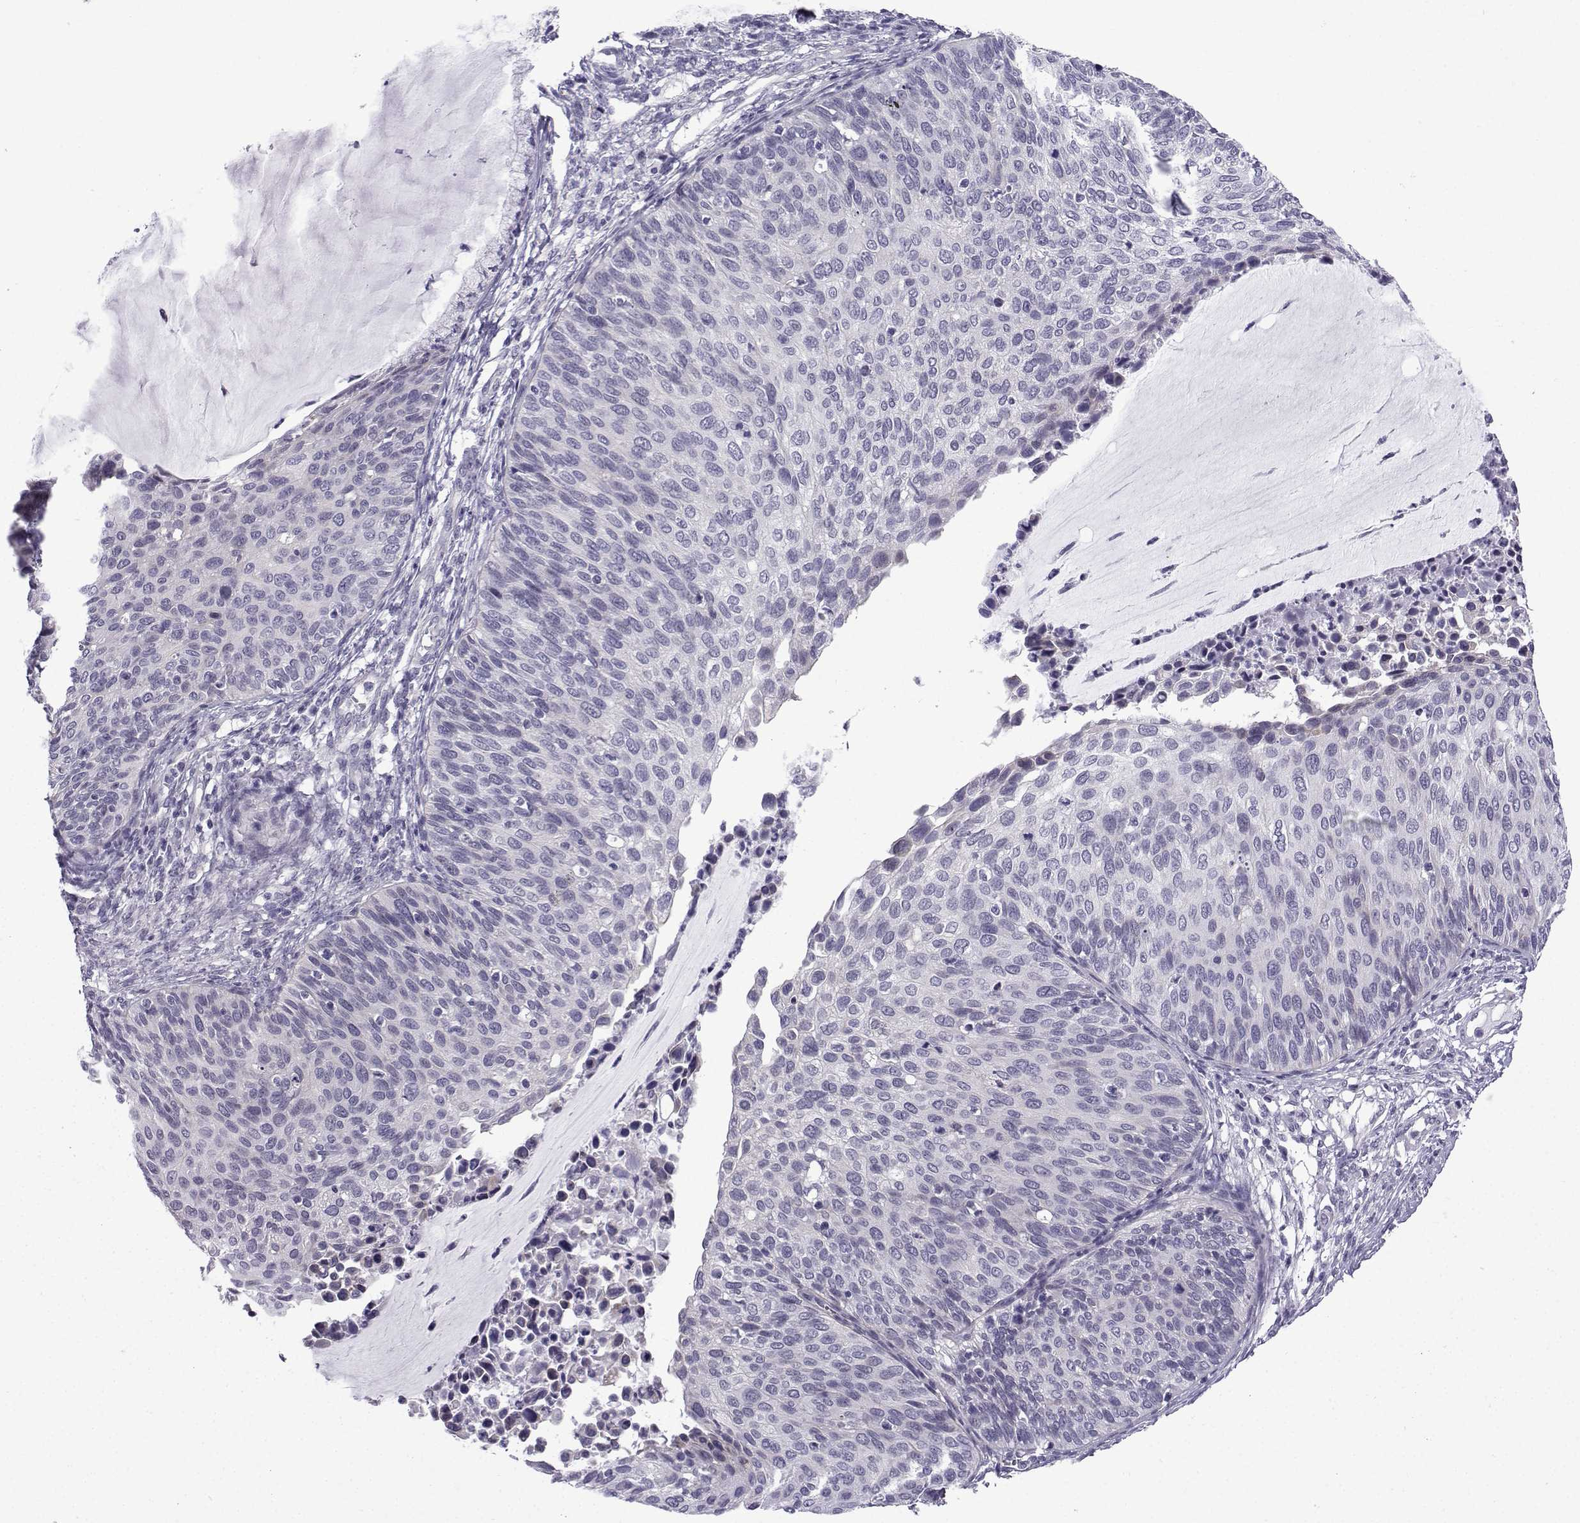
{"staining": {"intensity": "negative", "quantity": "none", "location": "none"}, "tissue": "cervical cancer", "cell_type": "Tumor cells", "image_type": "cancer", "snomed": [{"axis": "morphology", "description": "Squamous cell carcinoma, NOS"}, {"axis": "topography", "description": "Cervix"}], "caption": "Image shows no protein staining in tumor cells of cervical squamous cell carcinoma tissue.", "gene": "CFAP53", "patient": {"sex": "female", "age": 36}}